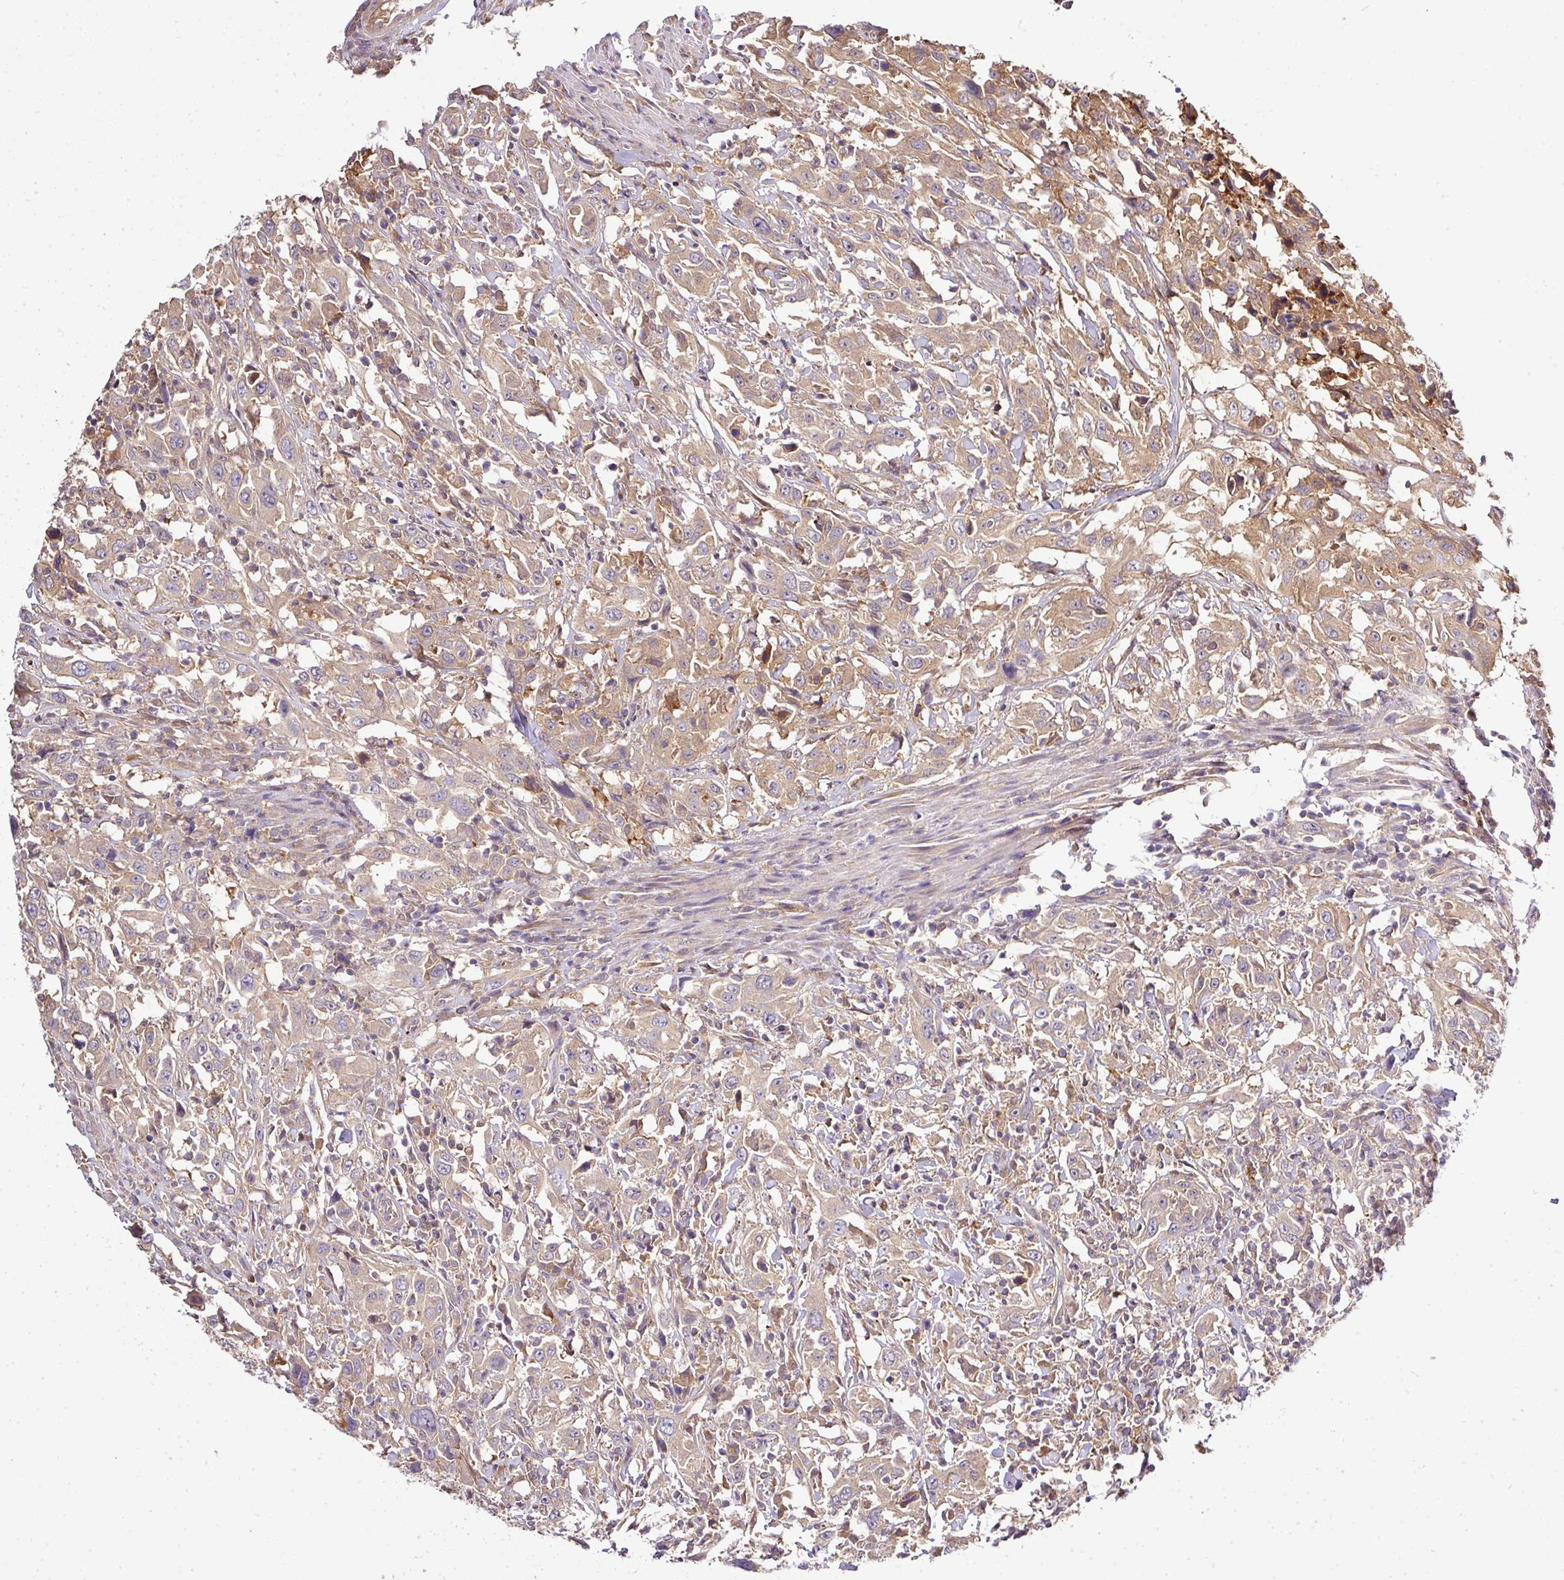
{"staining": {"intensity": "weak", "quantity": ">75%", "location": "cytoplasmic/membranous"}, "tissue": "urothelial cancer", "cell_type": "Tumor cells", "image_type": "cancer", "snomed": [{"axis": "morphology", "description": "Urothelial carcinoma, High grade"}, {"axis": "topography", "description": "Urinary bladder"}], "caption": "Urothelial cancer stained with DAB (3,3'-diaminobenzidine) immunohistochemistry exhibits low levels of weak cytoplasmic/membranous expression in about >75% of tumor cells.", "gene": "TMEM107", "patient": {"sex": "male", "age": 61}}